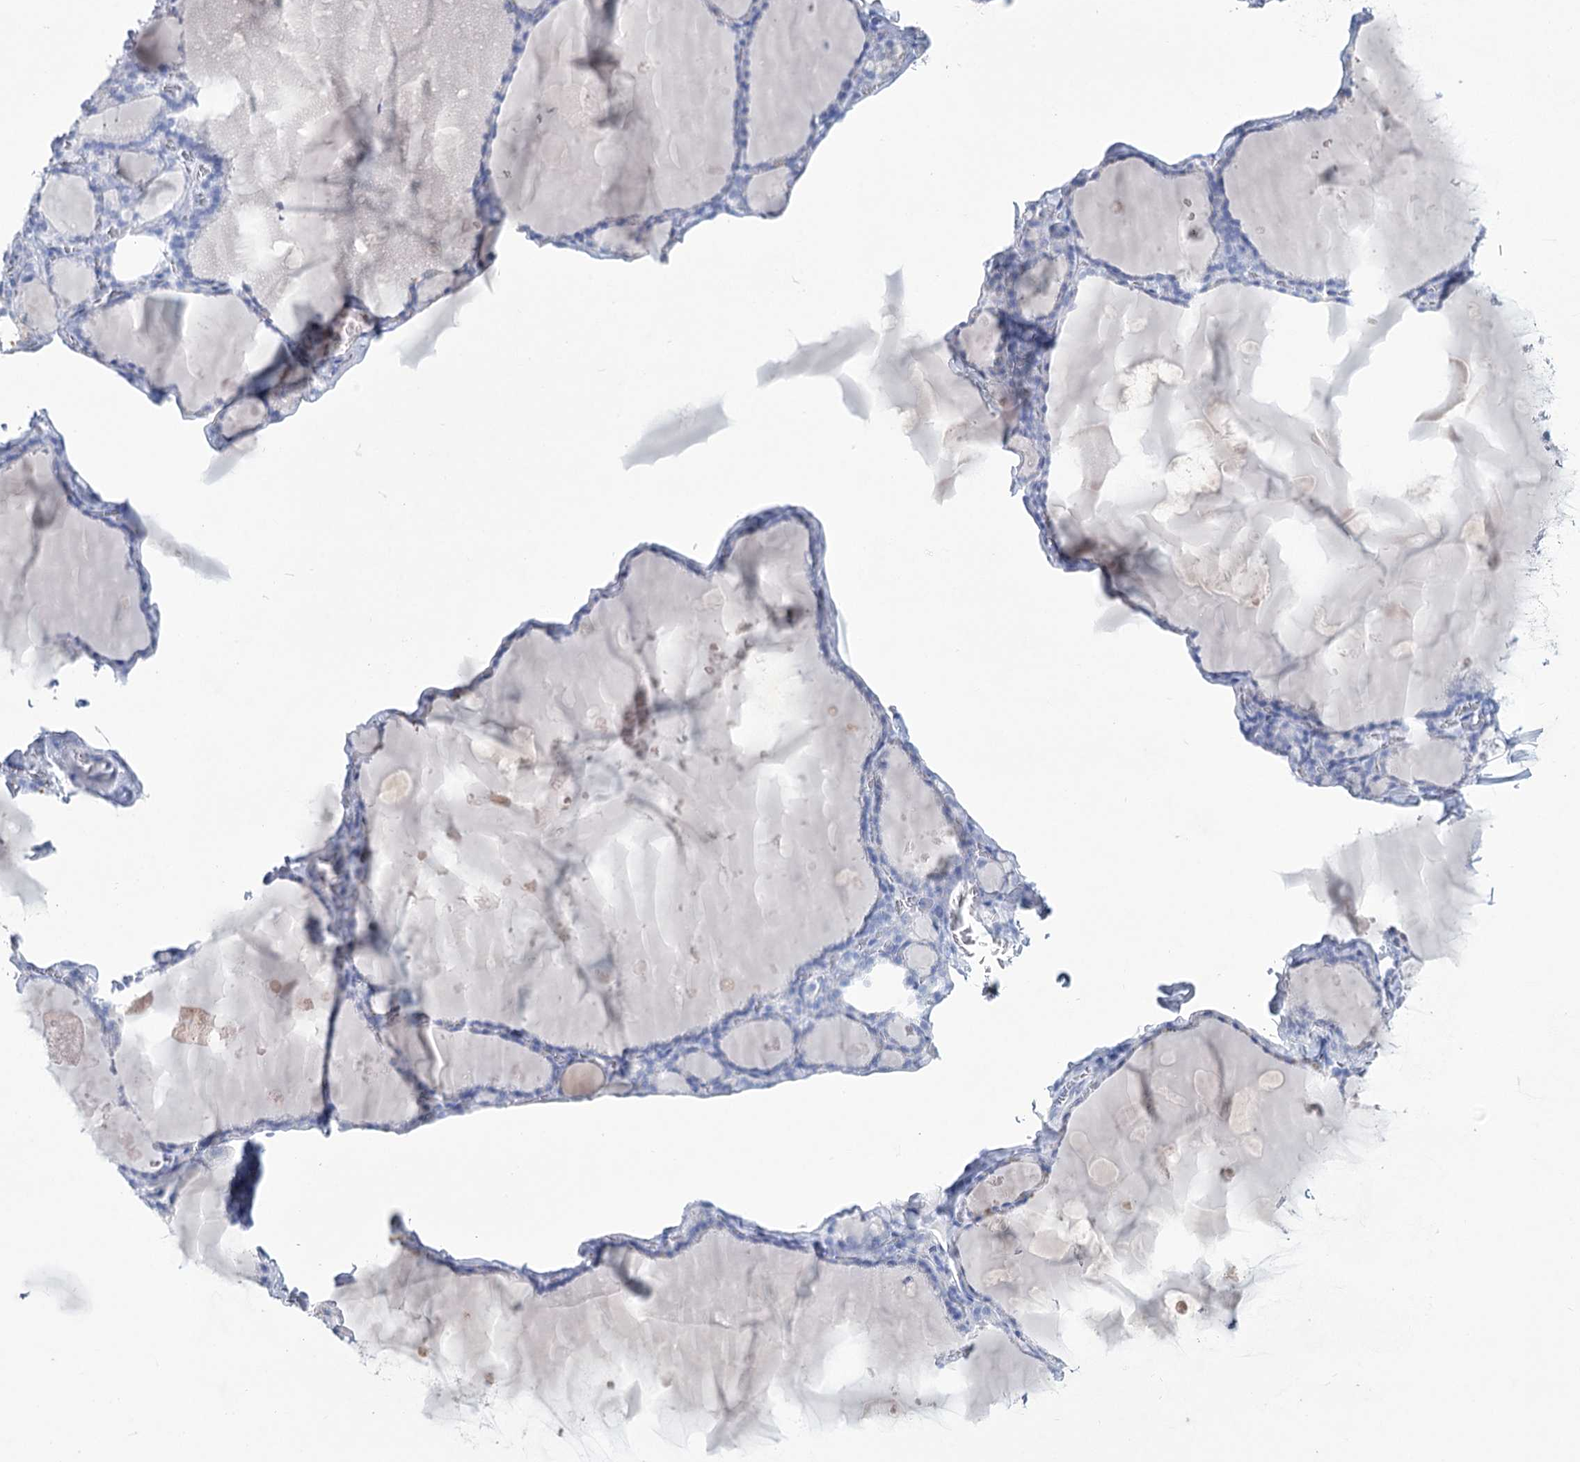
{"staining": {"intensity": "negative", "quantity": "none", "location": "none"}, "tissue": "thyroid gland", "cell_type": "Glandular cells", "image_type": "normal", "snomed": [{"axis": "morphology", "description": "Normal tissue, NOS"}, {"axis": "topography", "description": "Thyroid gland"}], "caption": "Glandular cells are negative for protein expression in normal human thyroid gland. (DAB IHC with hematoxylin counter stain).", "gene": "RNF186", "patient": {"sex": "male", "age": 56}}